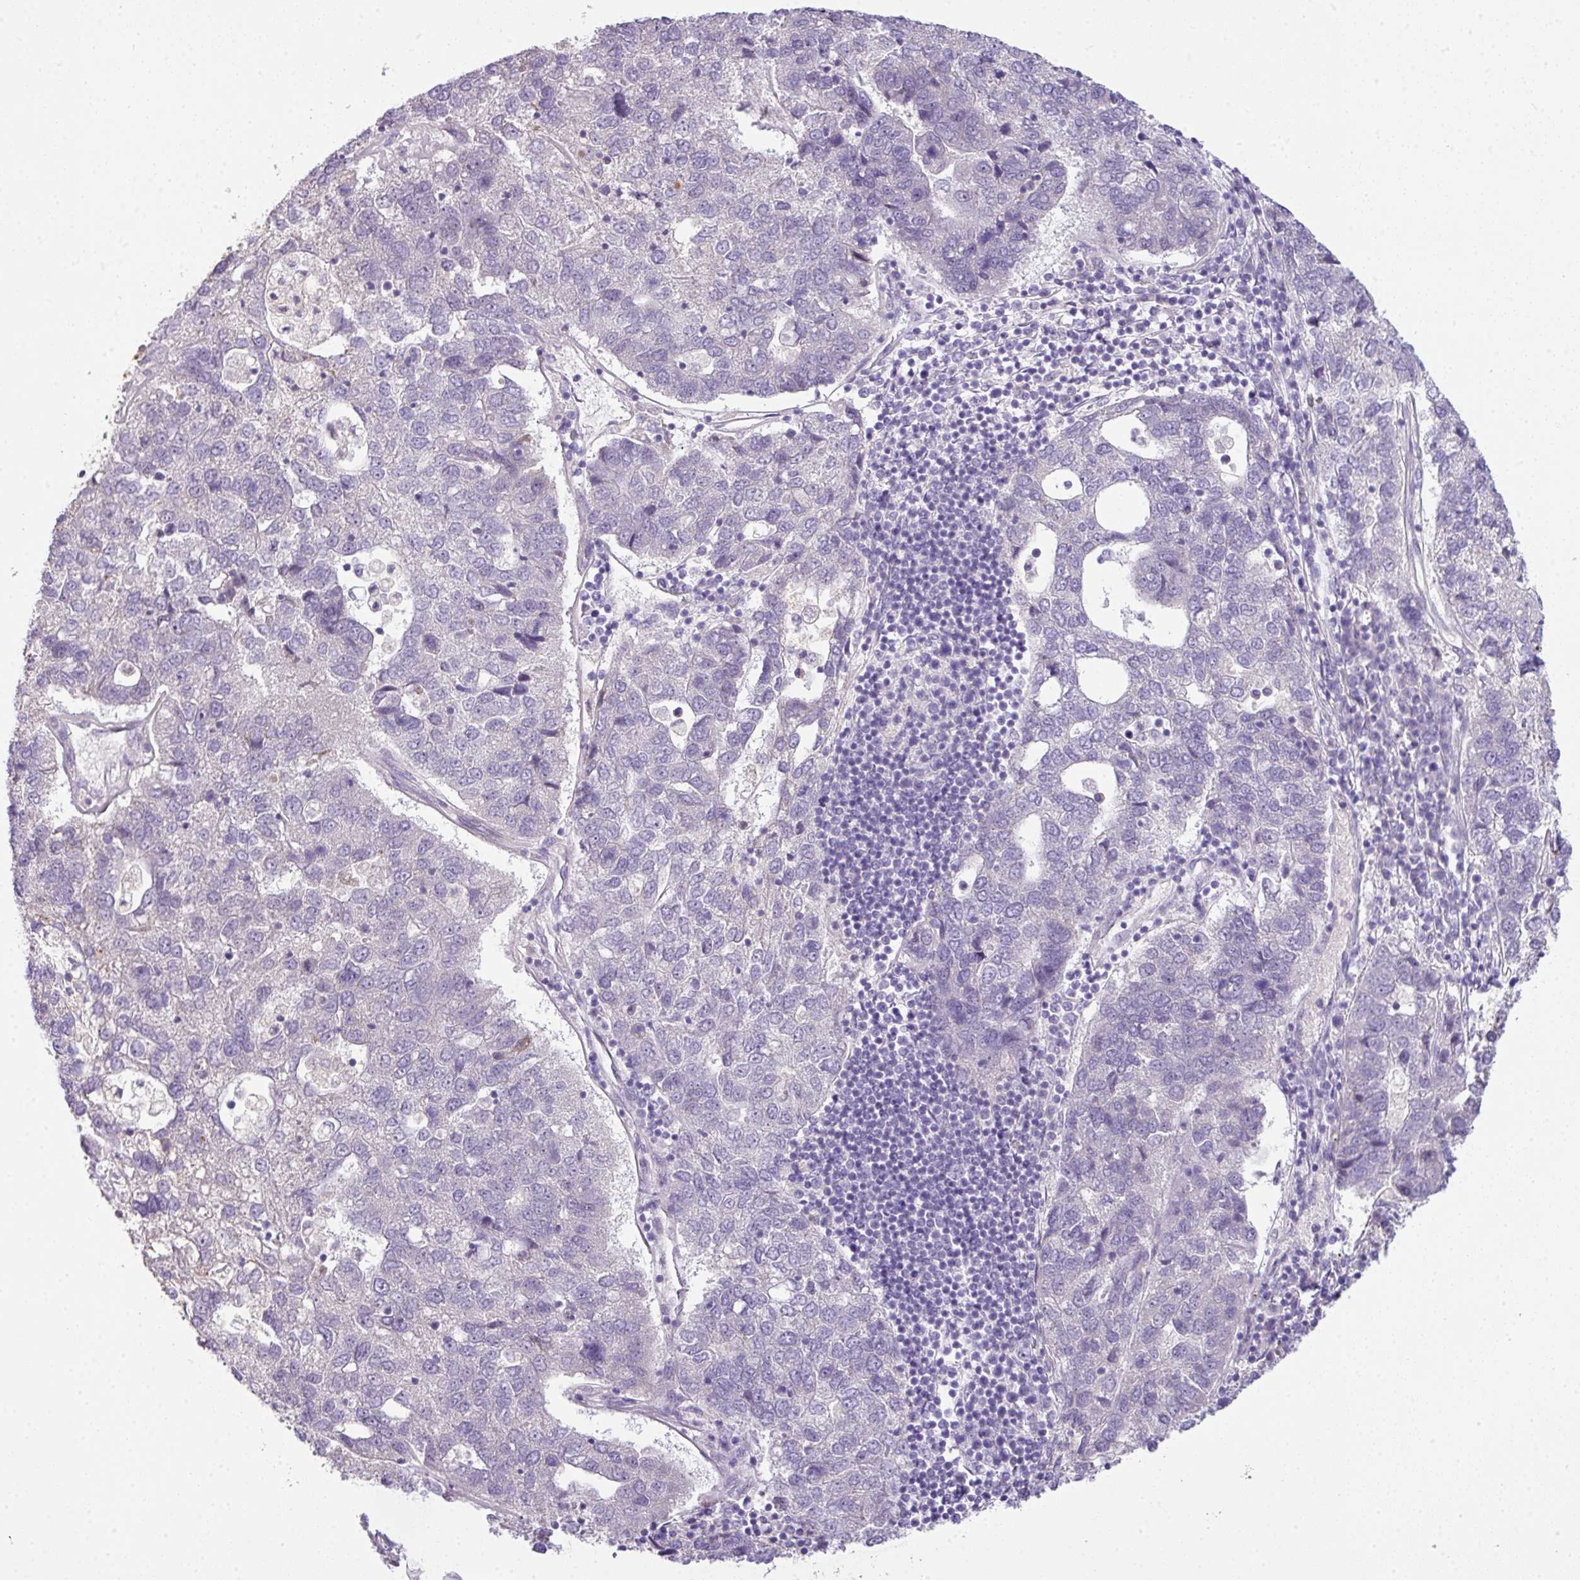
{"staining": {"intensity": "negative", "quantity": "none", "location": "none"}, "tissue": "pancreatic cancer", "cell_type": "Tumor cells", "image_type": "cancer", "snomed": [{"axis": "morphology", "description": "Adenocarcinoma, NOS"}, {"axis": "topography", "description": "Pancreas"}], "caption": "Micrograph shows no significant protein expression in tumor cells of pancreatic adenocarcinoma.", "gene": "PIK3R5", "patient": {"sex": "female", "age": 61}}